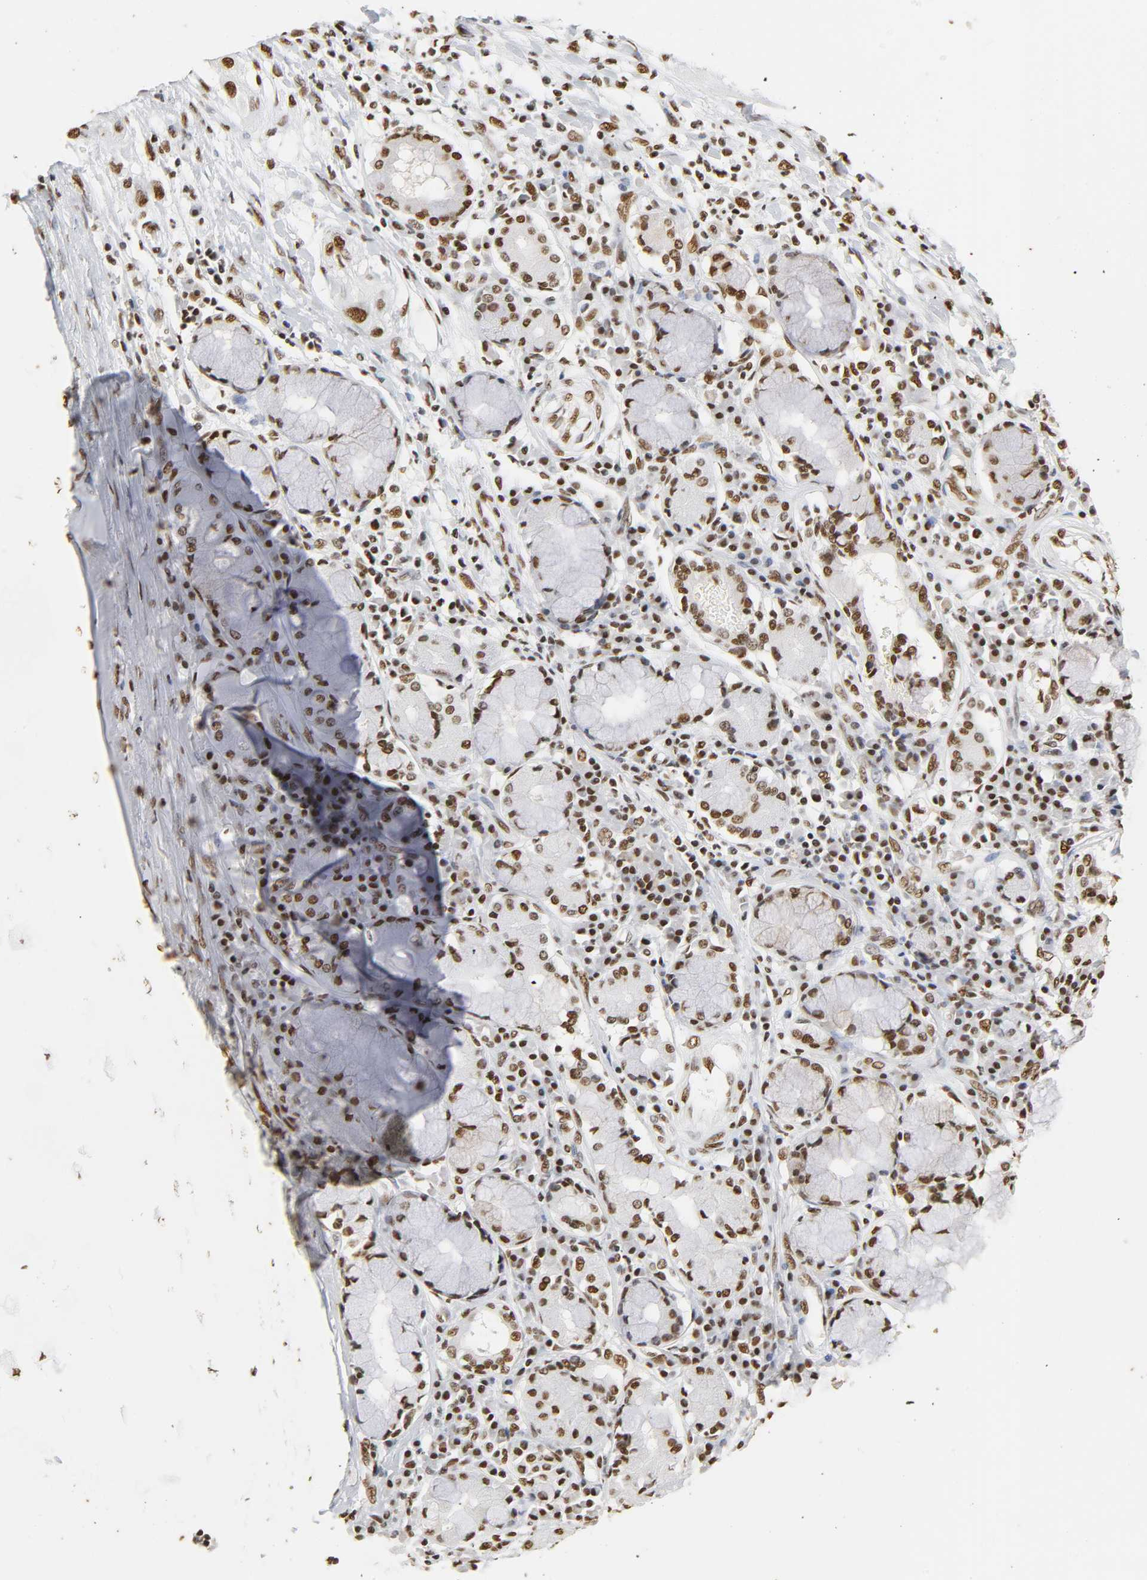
{"staining": {"intensity": "strong", "quantity": ">75%", "location": "nuclear"}, "tissue": "lung cancer", "cell_type": "Tumor cells", "image_type": "cancer", "snomed": [{"axis": "morphology", "description": "Squamous cell carcinoma, NOS"}, {"axis": "topography", "description": "Lung"}], "caption": "This photomicrograph displays immunohistochemistry staining of human lung cancer (squamous cell carcinoma), with high strong nuclear expression in about >75% of tumor cells.", "gene": "HNRNPC", "patient": {"sex": "female", "age": 47}}